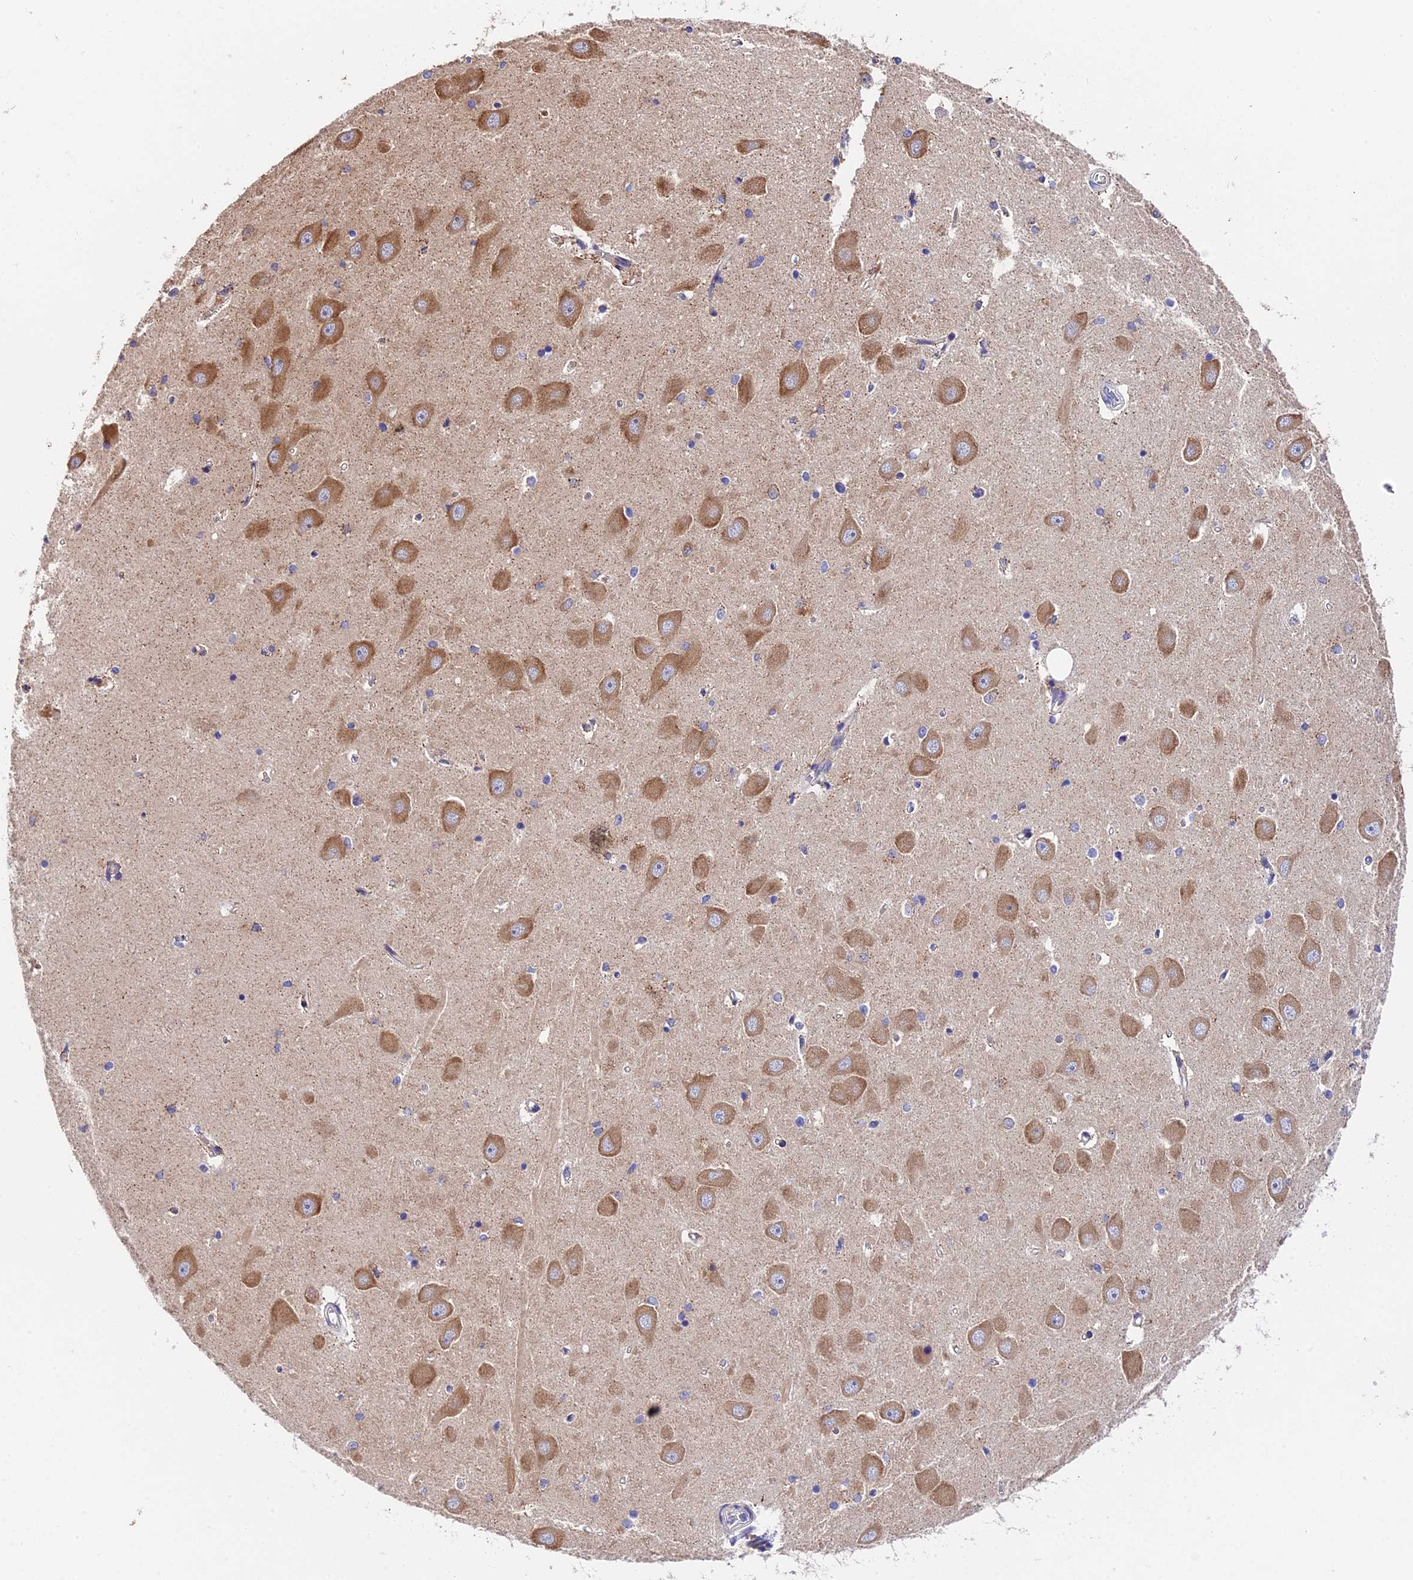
{"staining": {"intensity": "weak", "quantity": "<25%", "location": "cytoplasmic/membranous"}, "tissue": "hippocampus", "cell_type": "Glial cells", "image_type": "normal", "snomed": [{"axis": "morphology", "description": "Normal tissue, NOS"}, {"axis": "topography", "description": "Hippocampus"}], "caption": "The histopathology image shows no significant expression in glial cells of hippocampus. (DAB immunohistochemistry (IHC) visualized using brightfield microscopy, high magnification).", "gene": "TRMT1", "patient": {"sex": "male", "age": 45}}